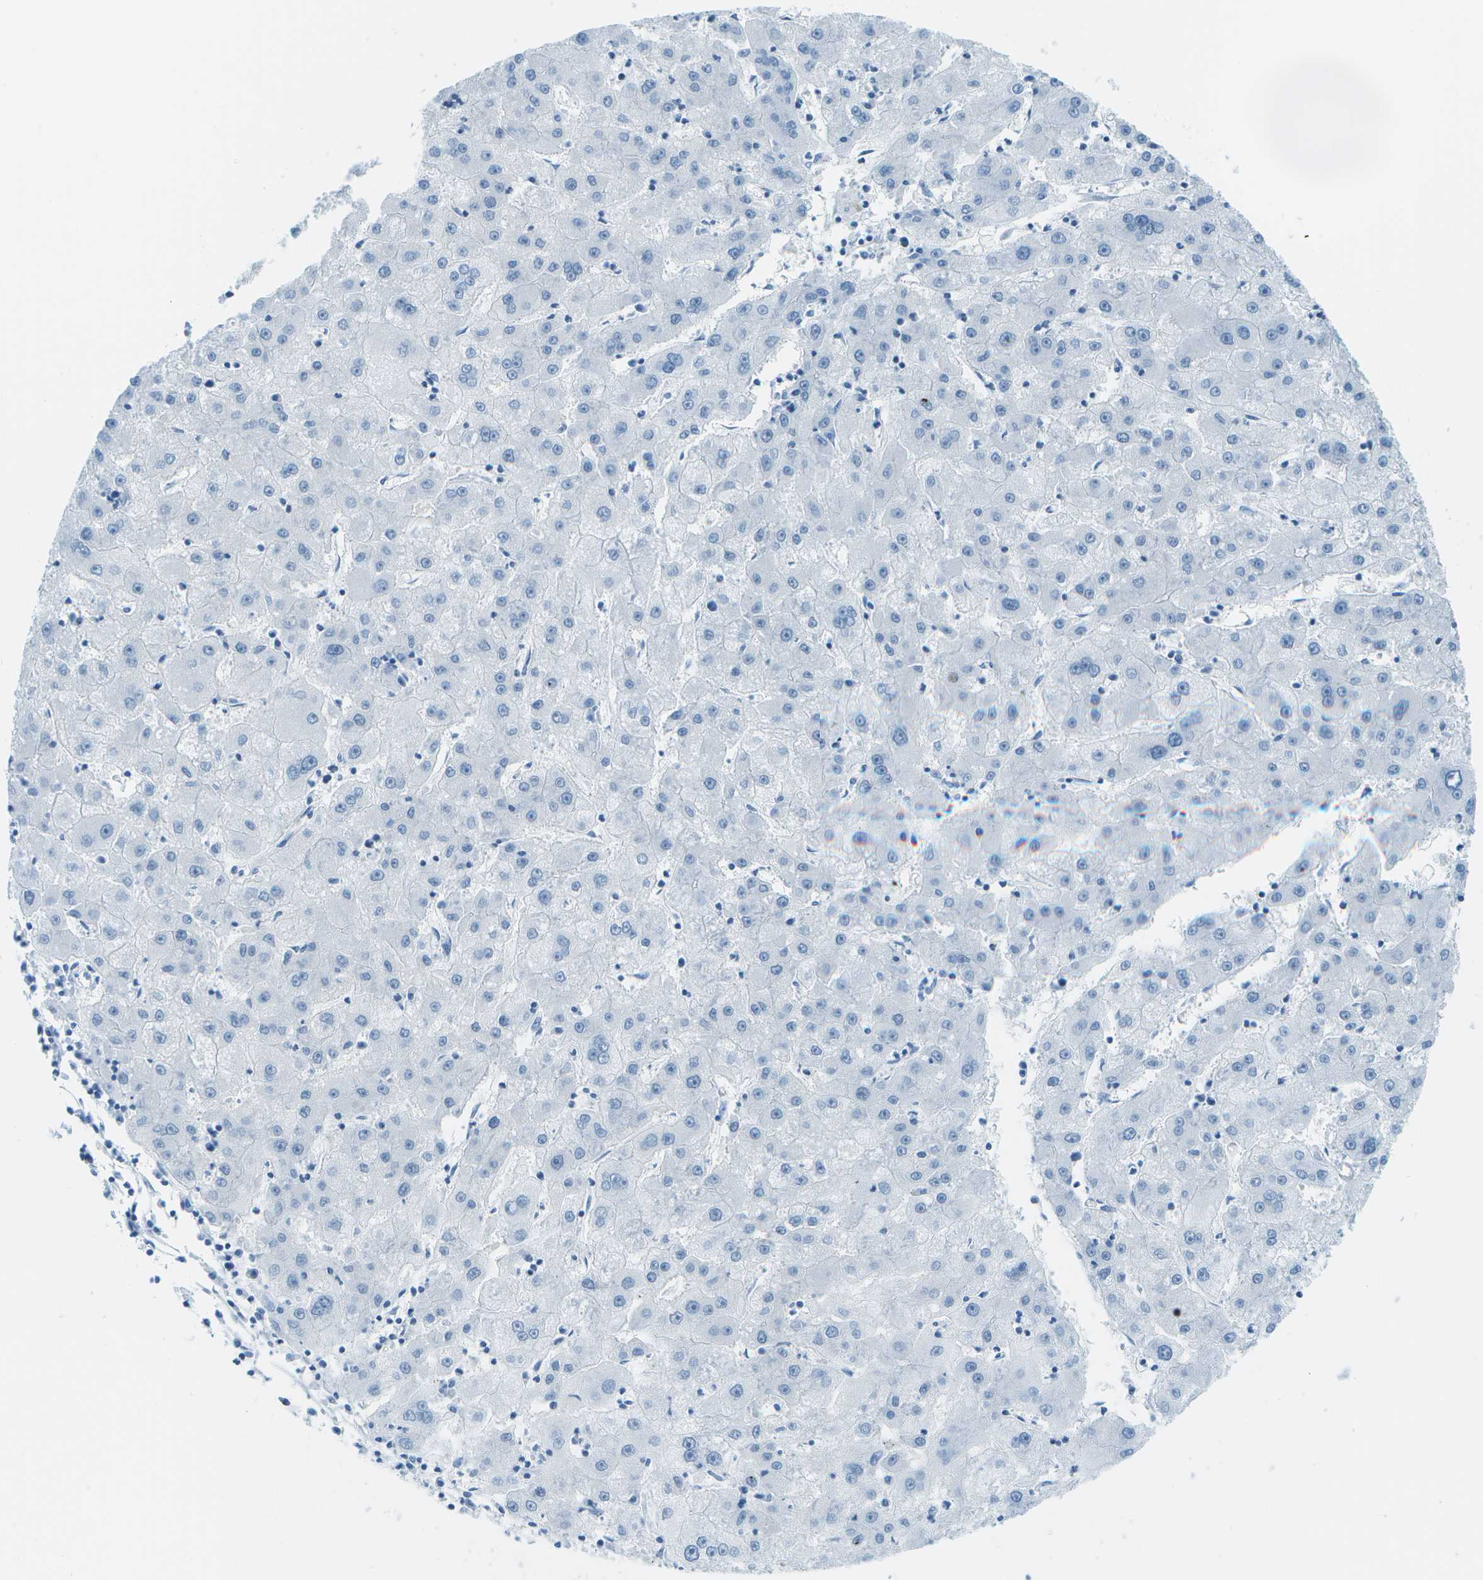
{"staining": {"intensity": "negative", "quantity": "none", "location": "none"}, "tissue": "liver cancer", "cell_type": "Tumor cells", "image_type": "cancer", "snomed": [{"axis": "morphology", "description": "Carcinoma, Hepatocellular, NOS"}, {"axis": "topography", "description": "Liver"}], "caption": "IHC histopathology image of liver cancer stained for a protein (brown), which shows no expression in tumor cells.", "gene": "NEK11", "patient": {"sex": "male", "age": 72}}